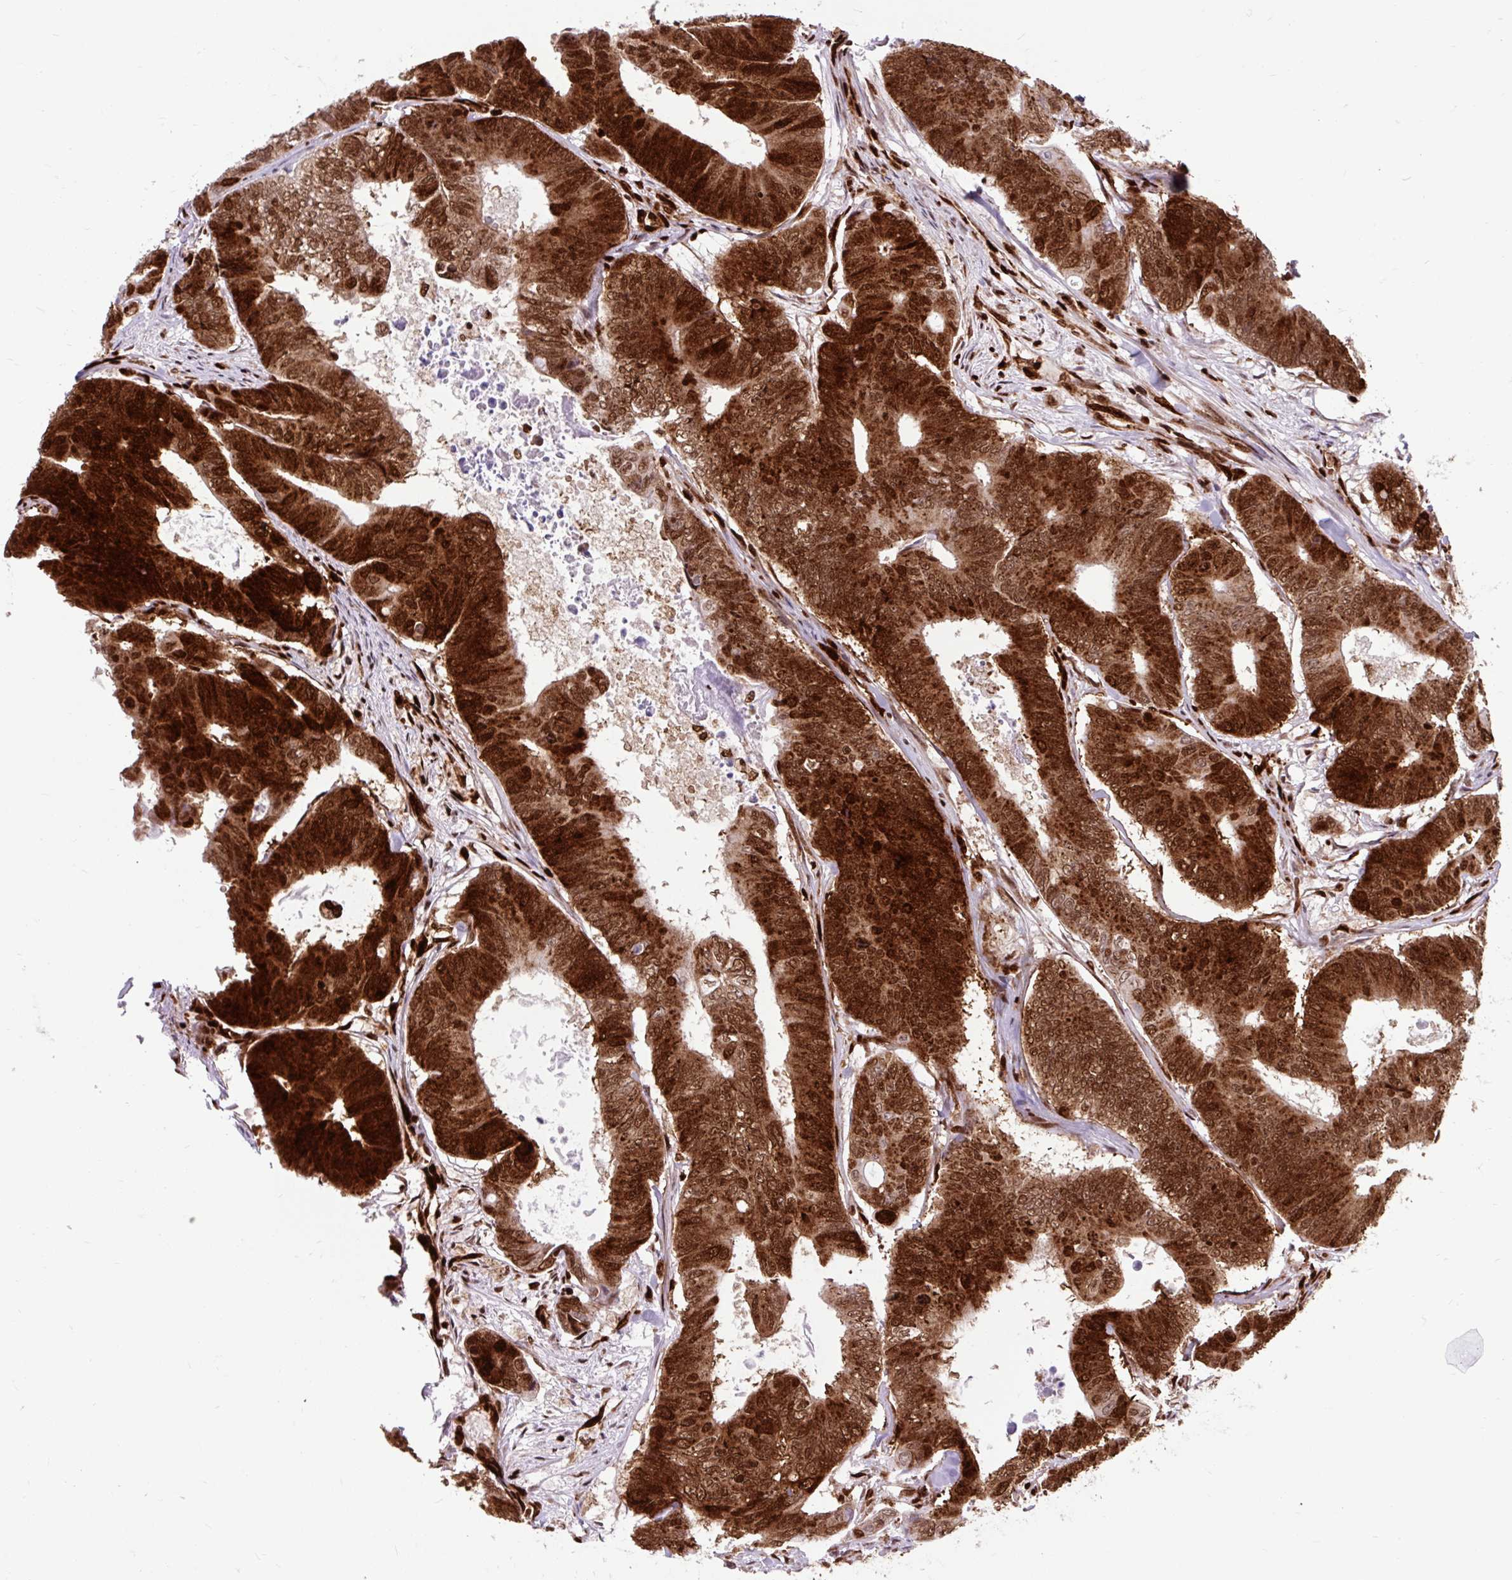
{"staining": {"intensity": "strong", "quantity": ">75%", "location": "cytoplasmic/membranous,nuclear"}, "tissue": "colorectal cancer", "cell_type": "Tumor cells", "image_type": "cancer", "snomed": [{"axis": "morphology", "description": "Adenocarcinoma, NOS"}, {"axis": "topography", "description": "Colon"}], "caption": "A high-resolution histopathology image shows IHC staining of colorectal cancer, which shows strong cytoplasmic/membranous and nuclear positivity in about >75% of tumor cells. (DAB IHC, brown staining for protein, blue staining for nuclei).", "gene": "FUS", "patient": {"sex": "female", "age": 48}}